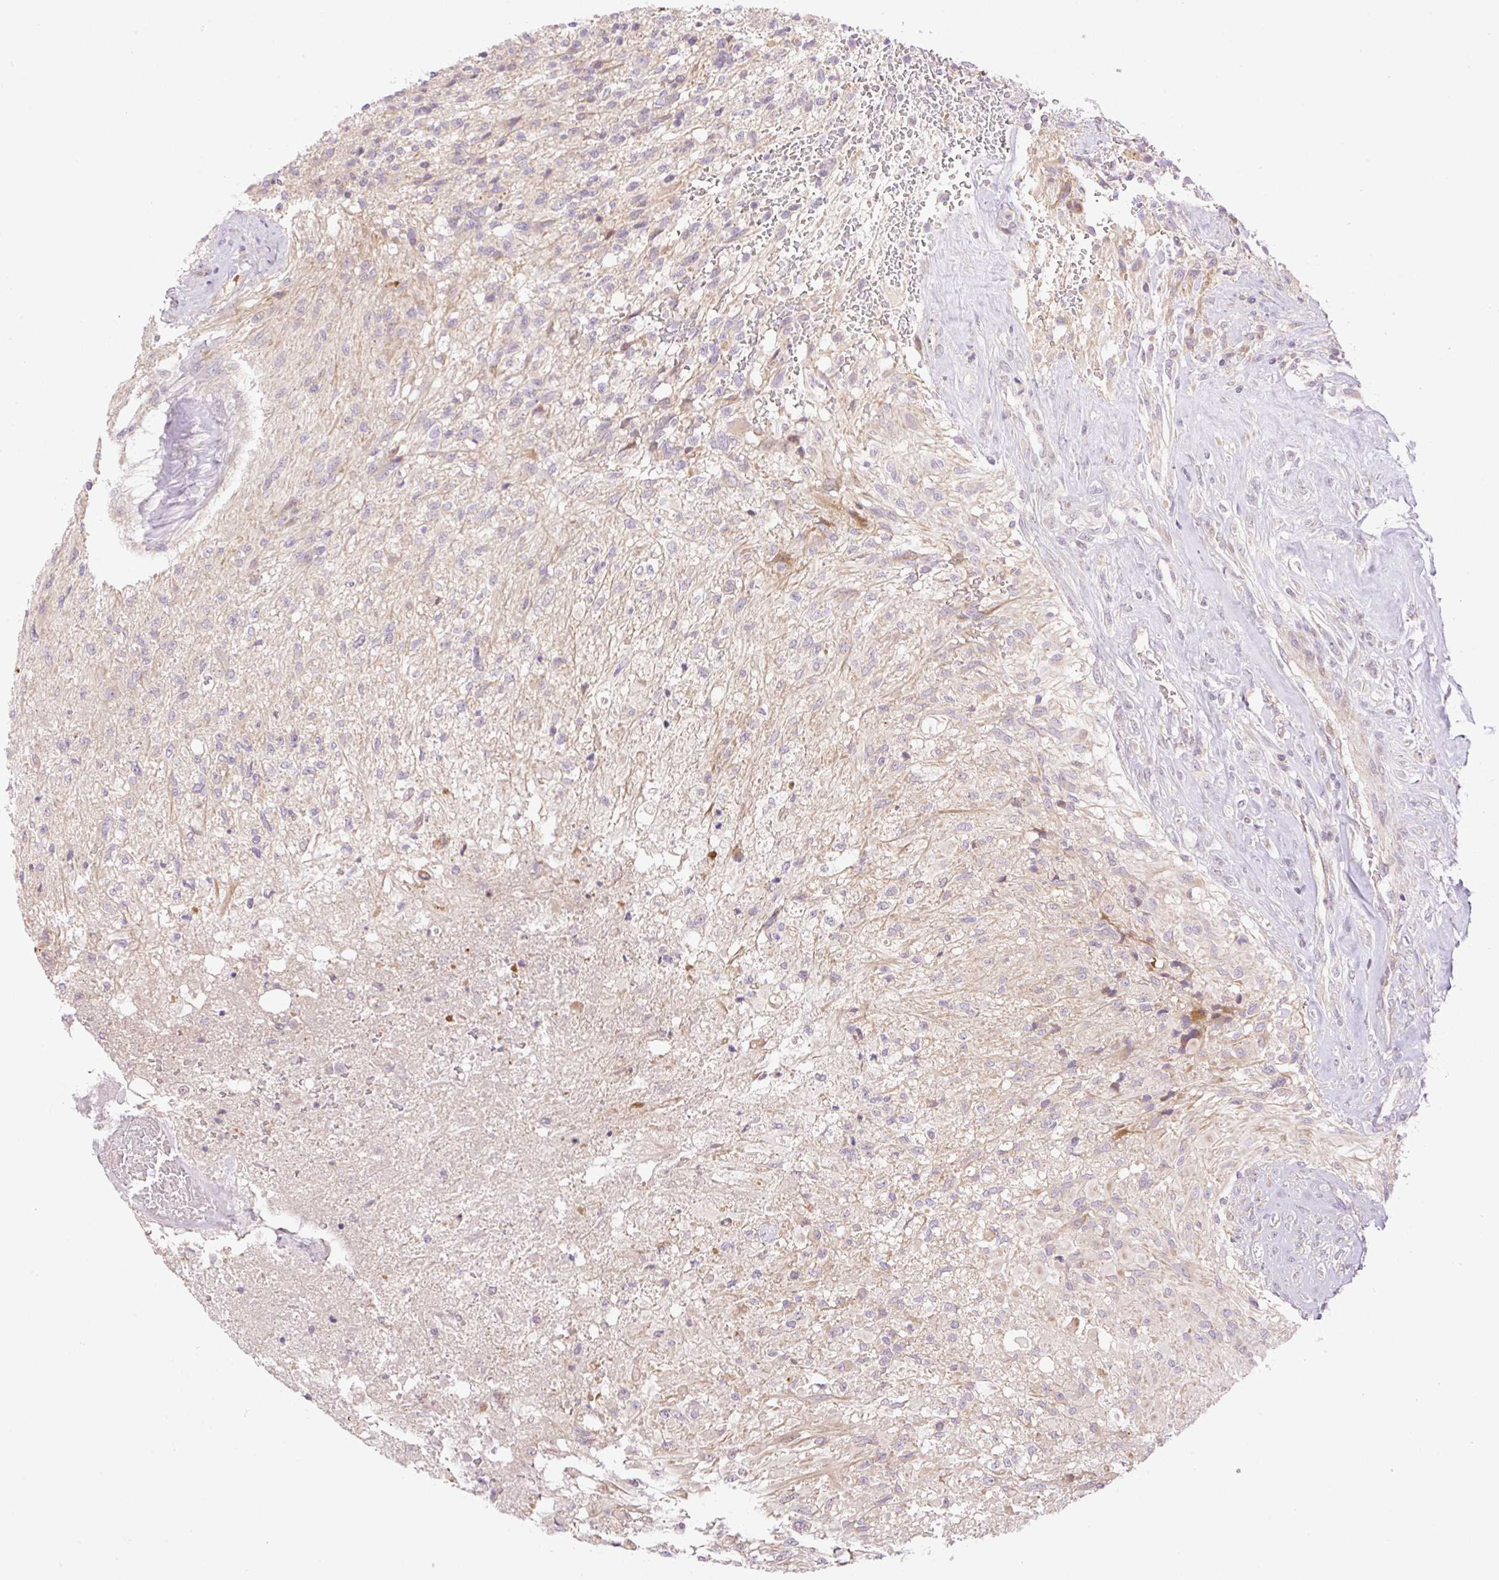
{"staining": {"intensity": "negative", "quantity": "none", "location": "none"}, "tissue": "glioma", "cell_type": "Tumor cells", "image_type": "cancer", "snomed": [{"axis": "morphology", "description": "Glioma, malignant, High grade"}, {"axis": "topography", "description": "Brain"}], "caption": "Glioma was stained to show a protein in brown. There is no significant positivity in tumor cells.", "gene": "ZNF394", "patient": {"sex": "male", "age": 56}}